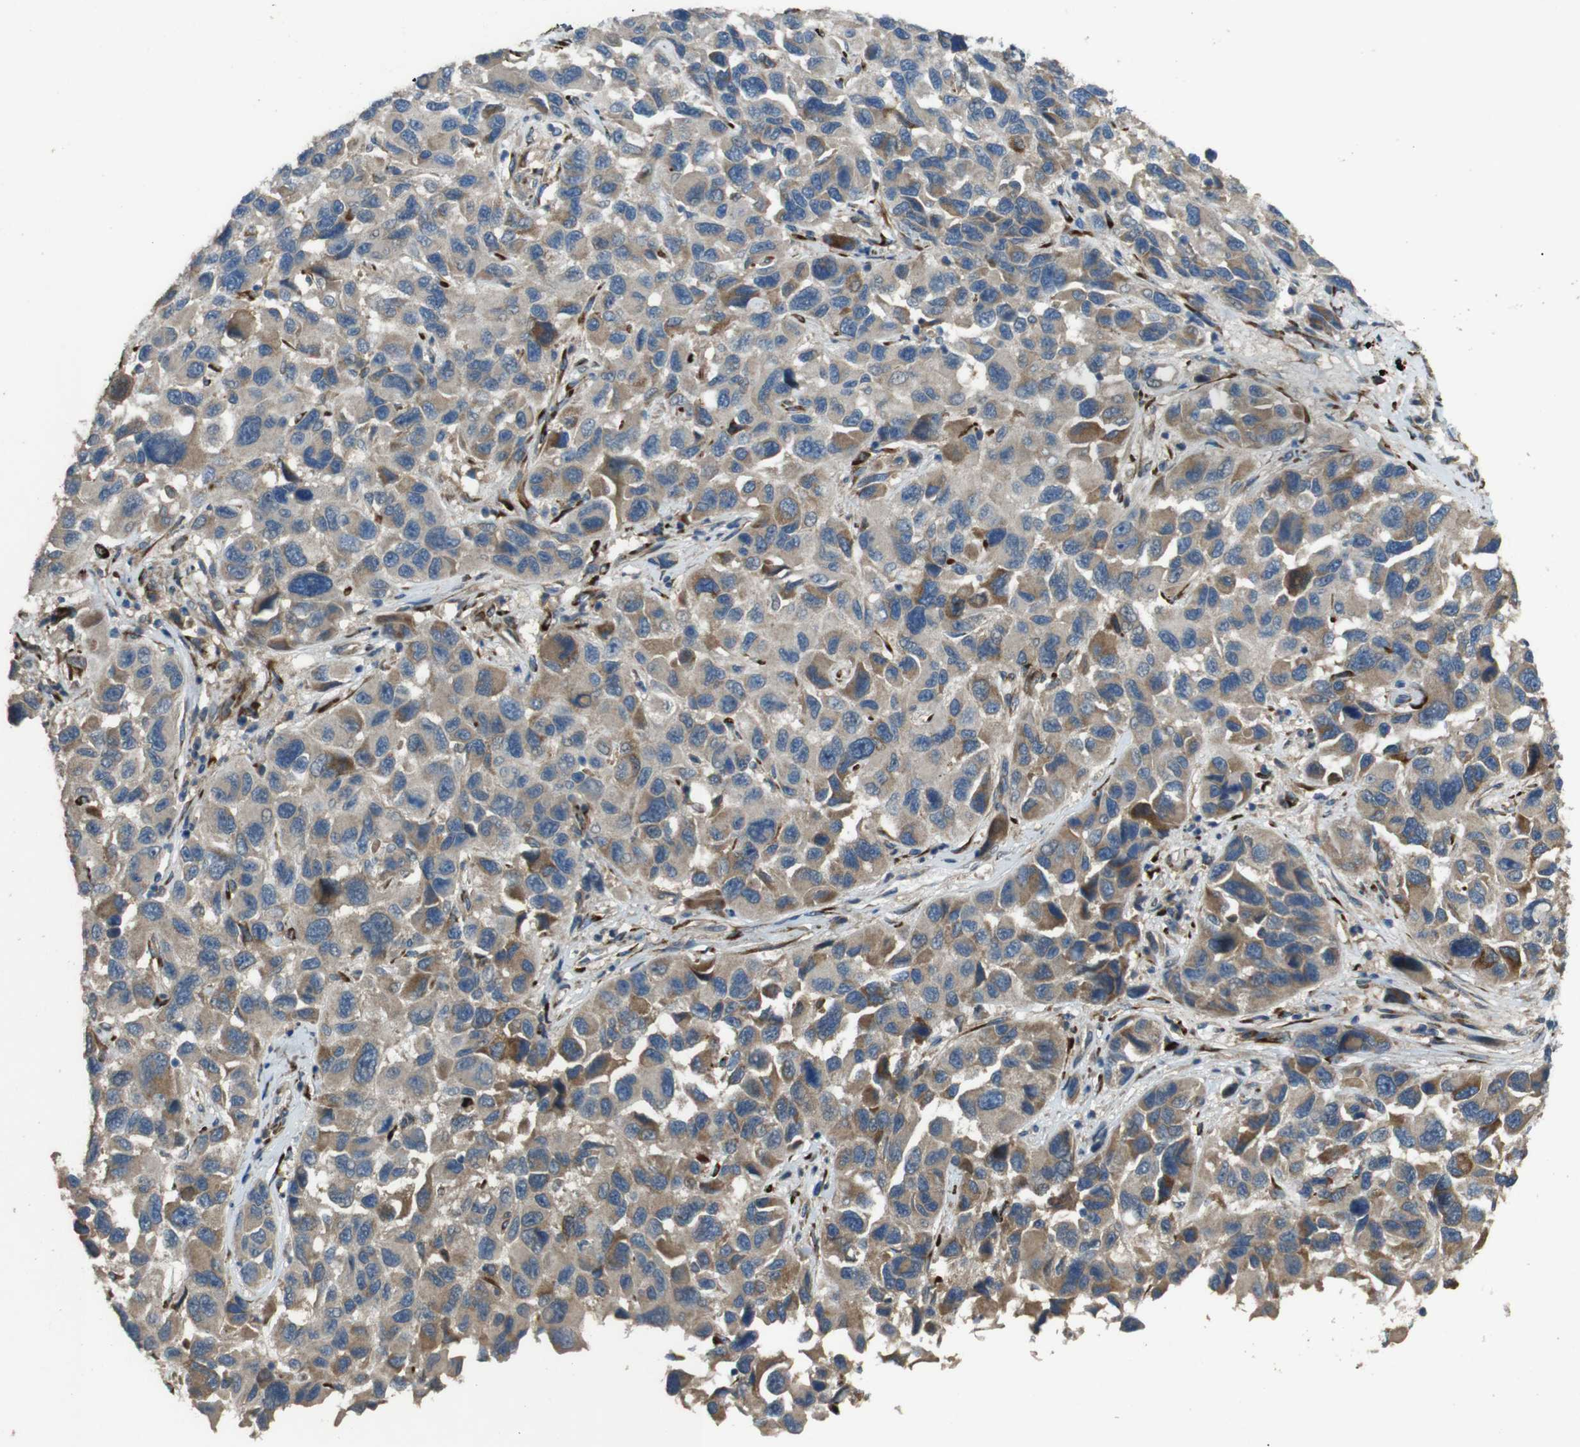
{"staining": {"intensity": "moderate", "quantity": "25%-75%", "location": "cytoplasmic/membranous"}, "tissue": "melanoma", "cell_type": "Tumor cells", "image_type": "cancer", "snomed": [{"axis": "morphology", "description": "Malignant melanoma, NOS"}, {"axis": "topography", "description": "Skin"}], "caption": "A high-resolution photomicrograph shows immunohistochemistry staining of malignant melanoma, which demonstrates moderate cytoplasmic/membranous expression in approximately 25%-75% of tumor cells.", "gene": "ARHGAP24", "patient": {"sex": "male", "age": 53}}